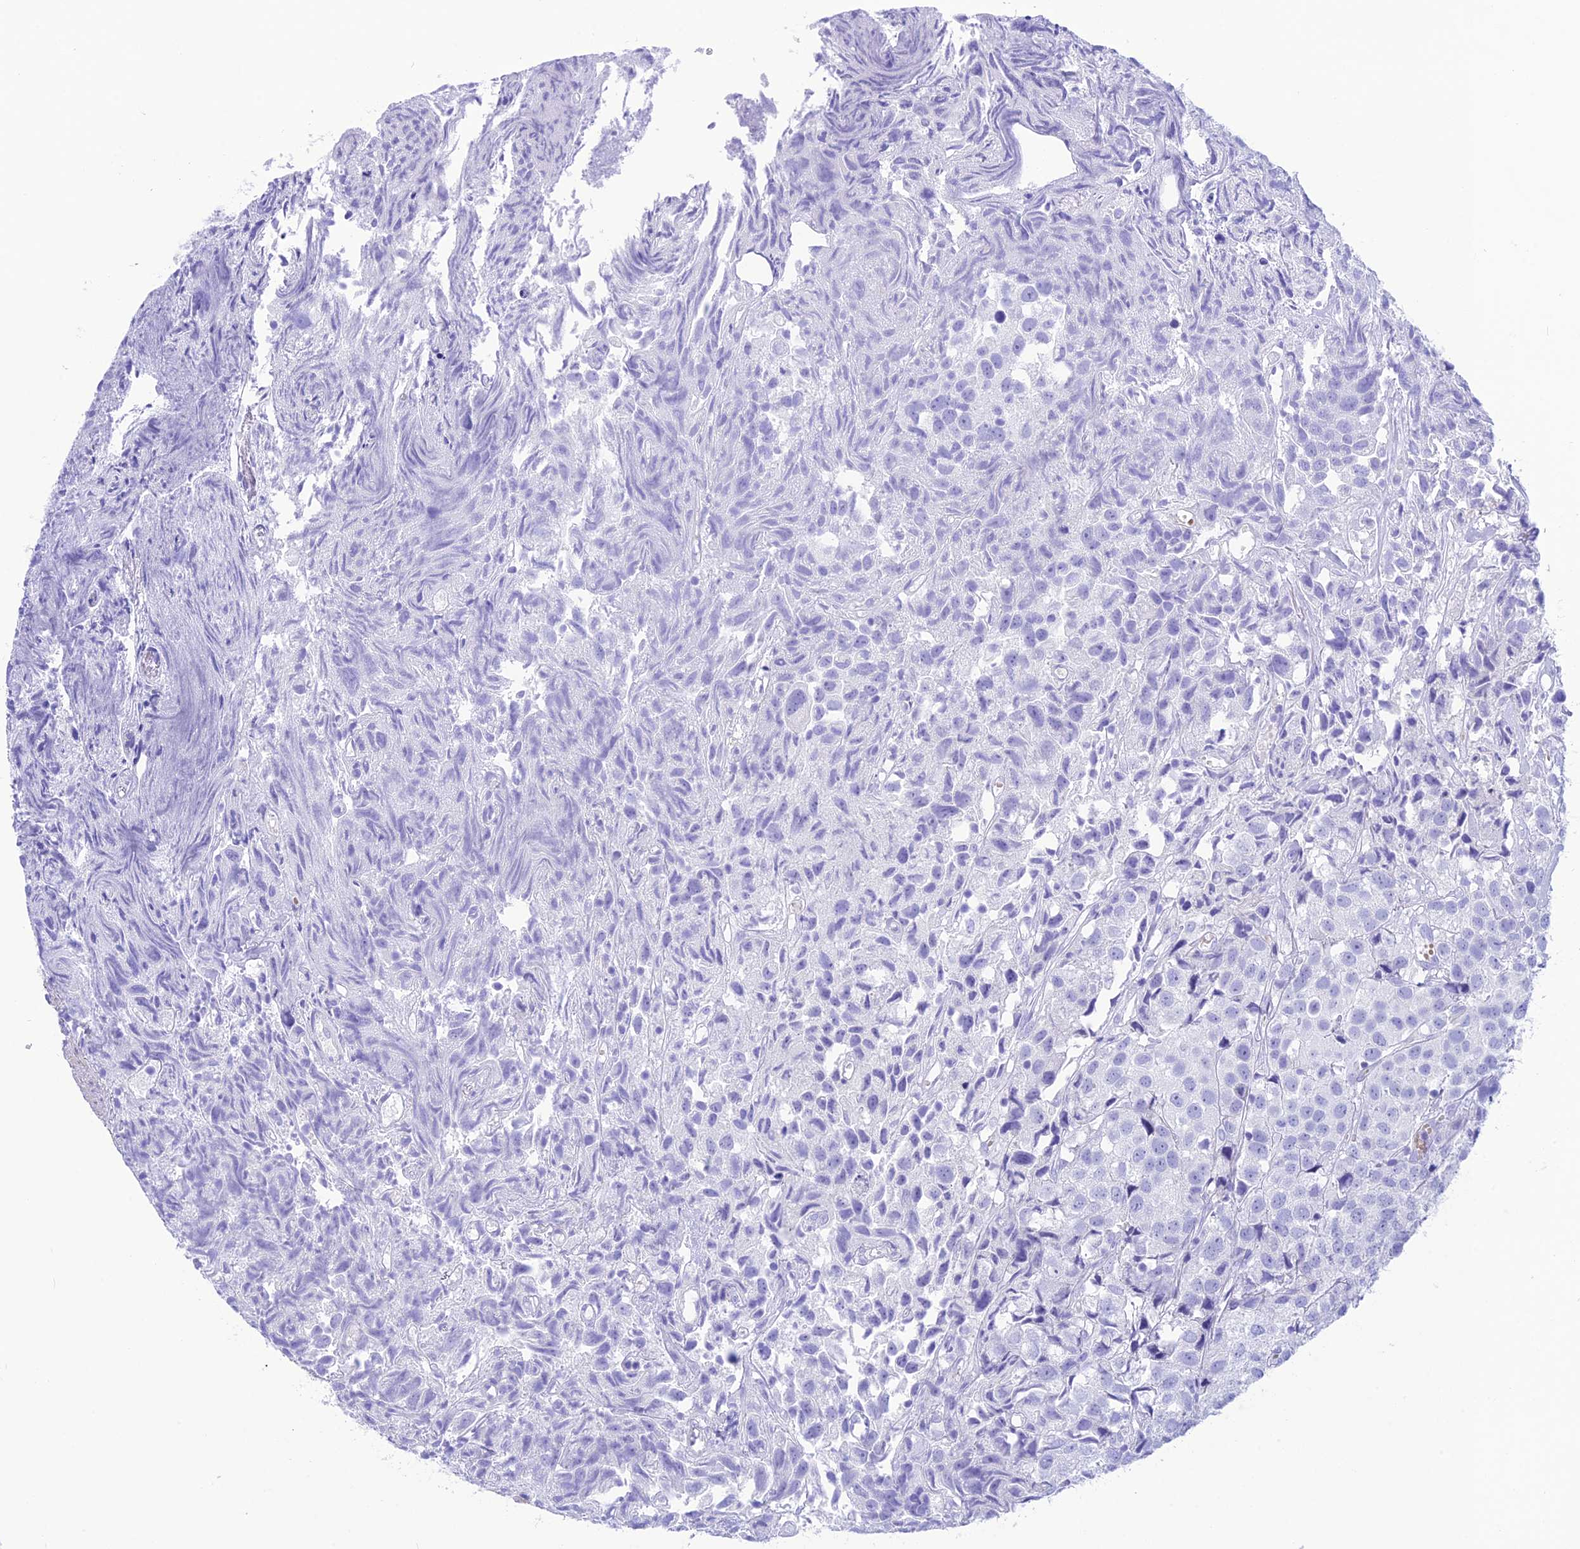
{"staining": {"intensity": "negative", "quantity": "none", "location": "none"}, "tissue": "urothelial cancer", "cell_type": "Tumor cells", "image_type": "cancer", "snomed": [{"axis": "morphology", "description": "Urothelial carcinoma, High grade"}, {"axis": "topography", "description": "Urinary bladder"}], "caption": "The photomicrograph shows no significant staining in tumor cells of urothelial carcinoma (high-grade).", "gene": "GLYATL1", "patient": {"sex": "female", "age": 75}}